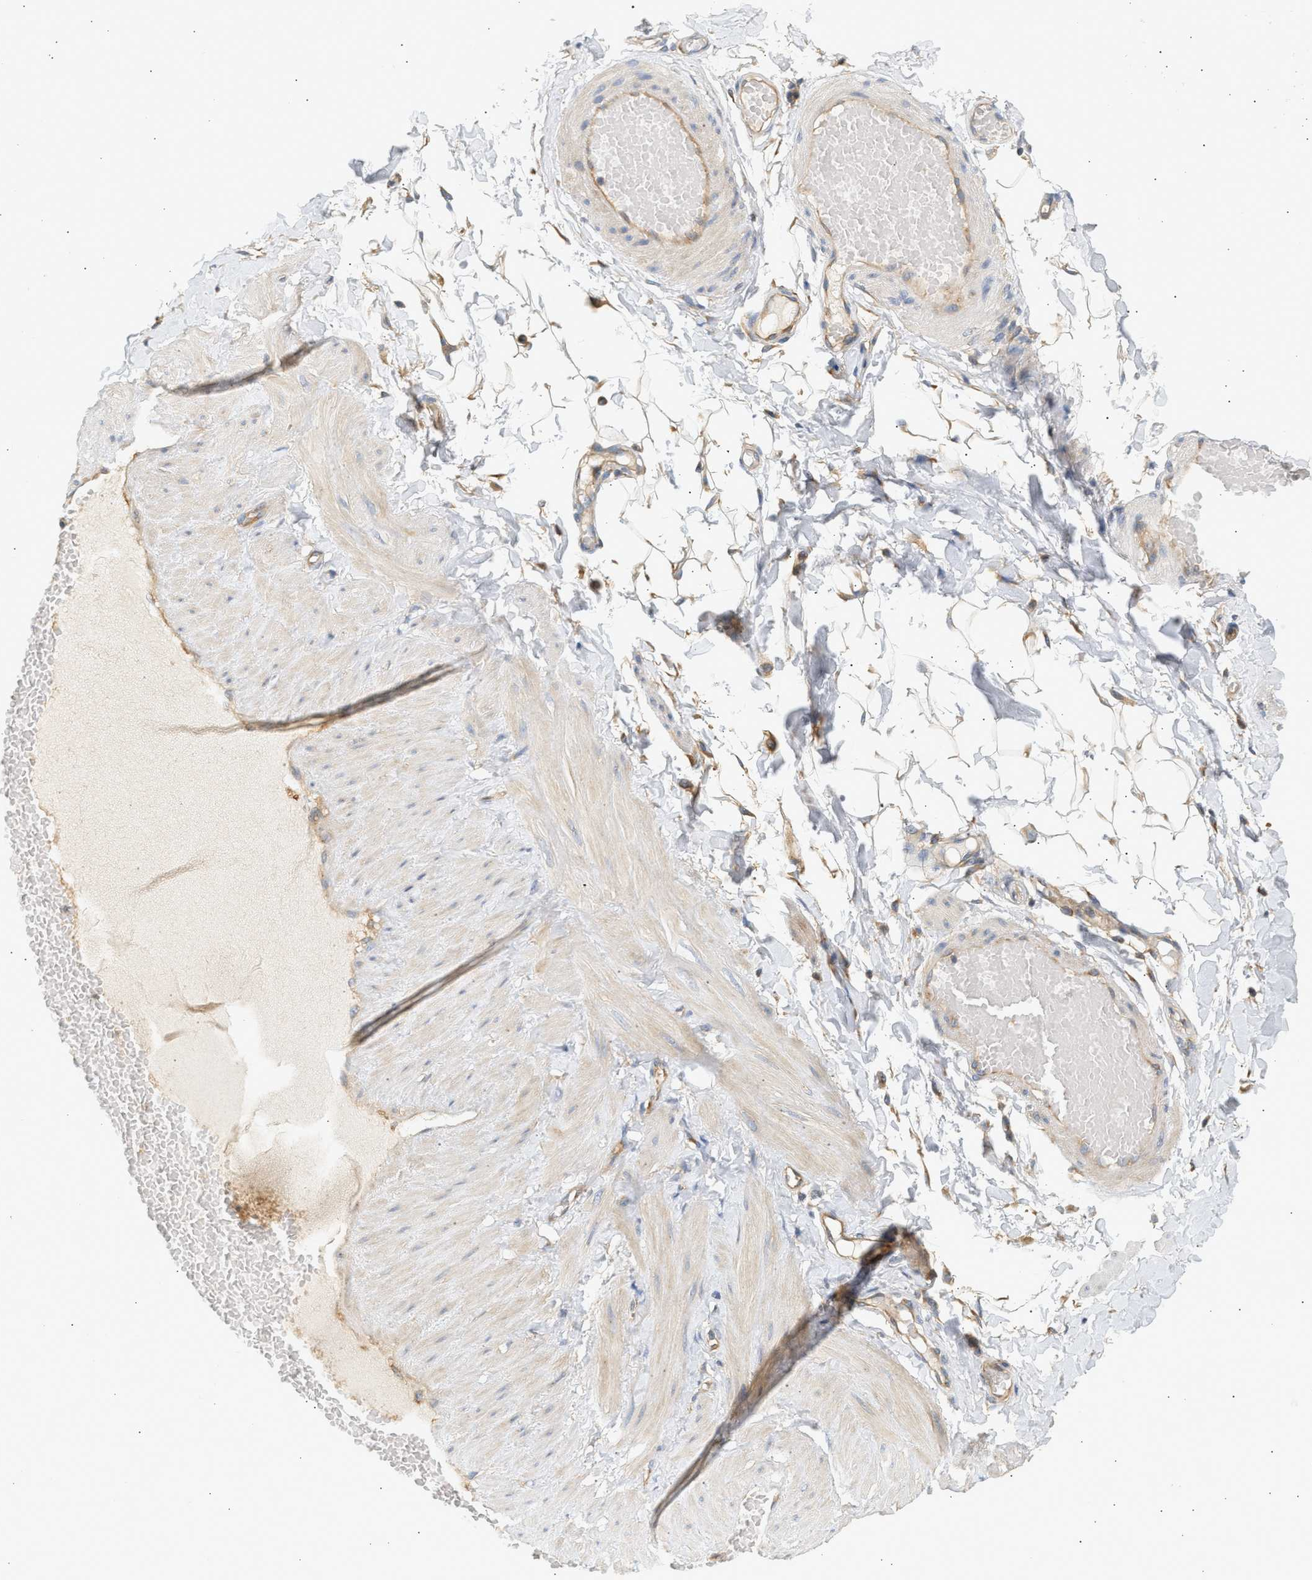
{"staining": {"intensity": "moderate", "quantity": ">75%", "location": "cytoplasmic/membranous"}, "tissue": "adipose tissue", "cell_type": "Adipocytes", "image_type": "normal", "snomed": [{"axis": "morphology", "description": "Normal tissue, NOS"}, {"axis": "topography", "description": "Adipose tissue"}, {"axis": "topography", "description": "Vascular tissue"}, {"axis": "topography", "description": "Peripheral nerve tissue"}], "caption": "A brown stain shows moderate cytoplasmic/membranous staining of a protein in adipocytes of normal adipose tissue. Ihc stains the protein in brown and the nuclei are stained blue.", "gene": "PAFAH1B1", "patient": {"sex": "male", "age": 25}}